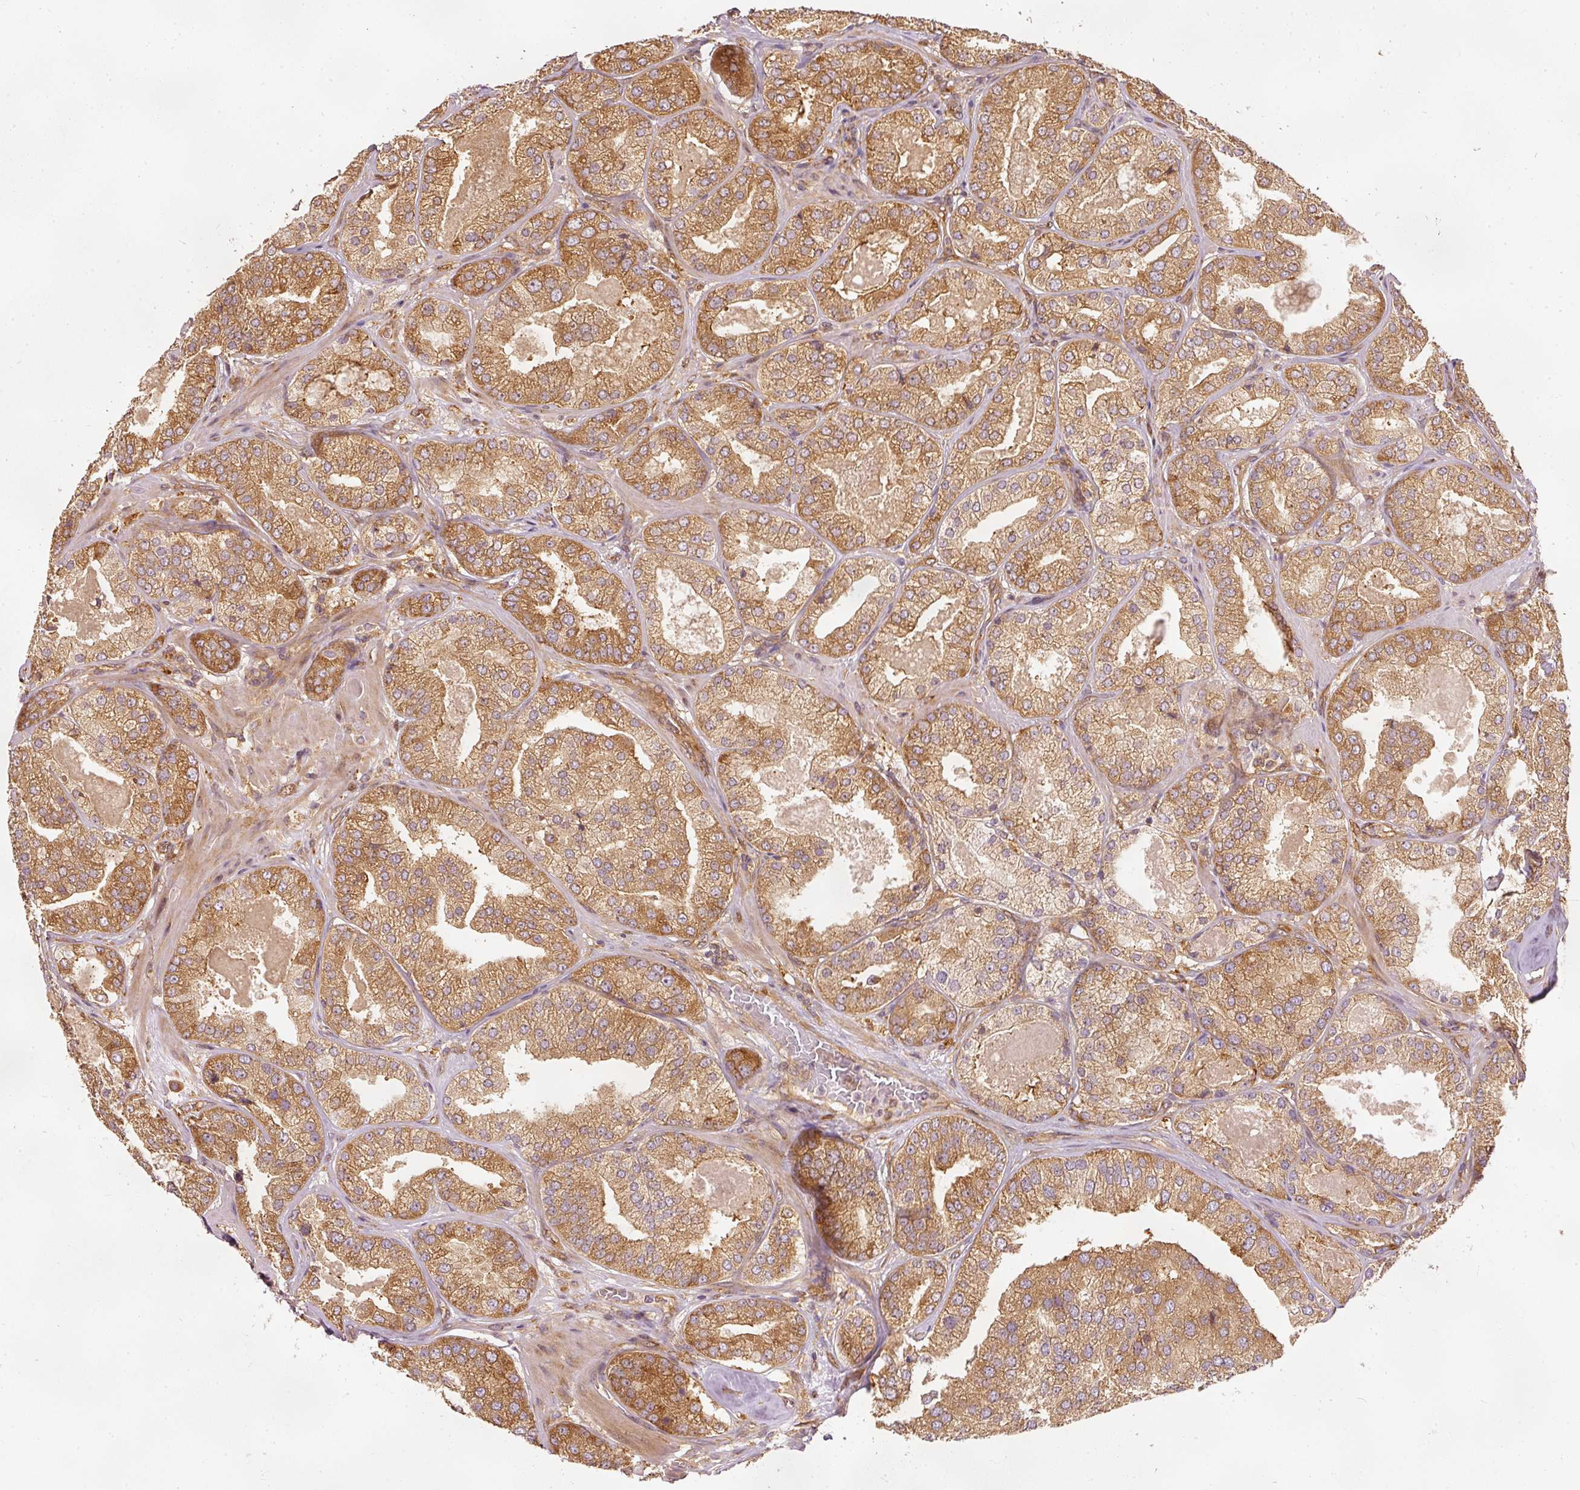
{"staining": {"intensity": "moderate", "quantity": ">75%", "location": "cytoplasmic/membranous"}, "tissue": "prostate cancer", "cell_type": "Tumor cells", "image_type": "cancer", "snomed": [{"axis": "morphology", "description": "Adenocarcinoma, High grade"}, {"axis": "topography", "description": "Prostate"}], "caption": "A brown stain highlights moderate cytoplasmic/membranous staining of a protein in human prostate cancer tumor cells. (DAB (3,3'-diaminobenzidine) = brown stain, brightfield microscopy at high magnification).", "gene": "EIF3B", "patient": {"sex": "male", "age": 63}}